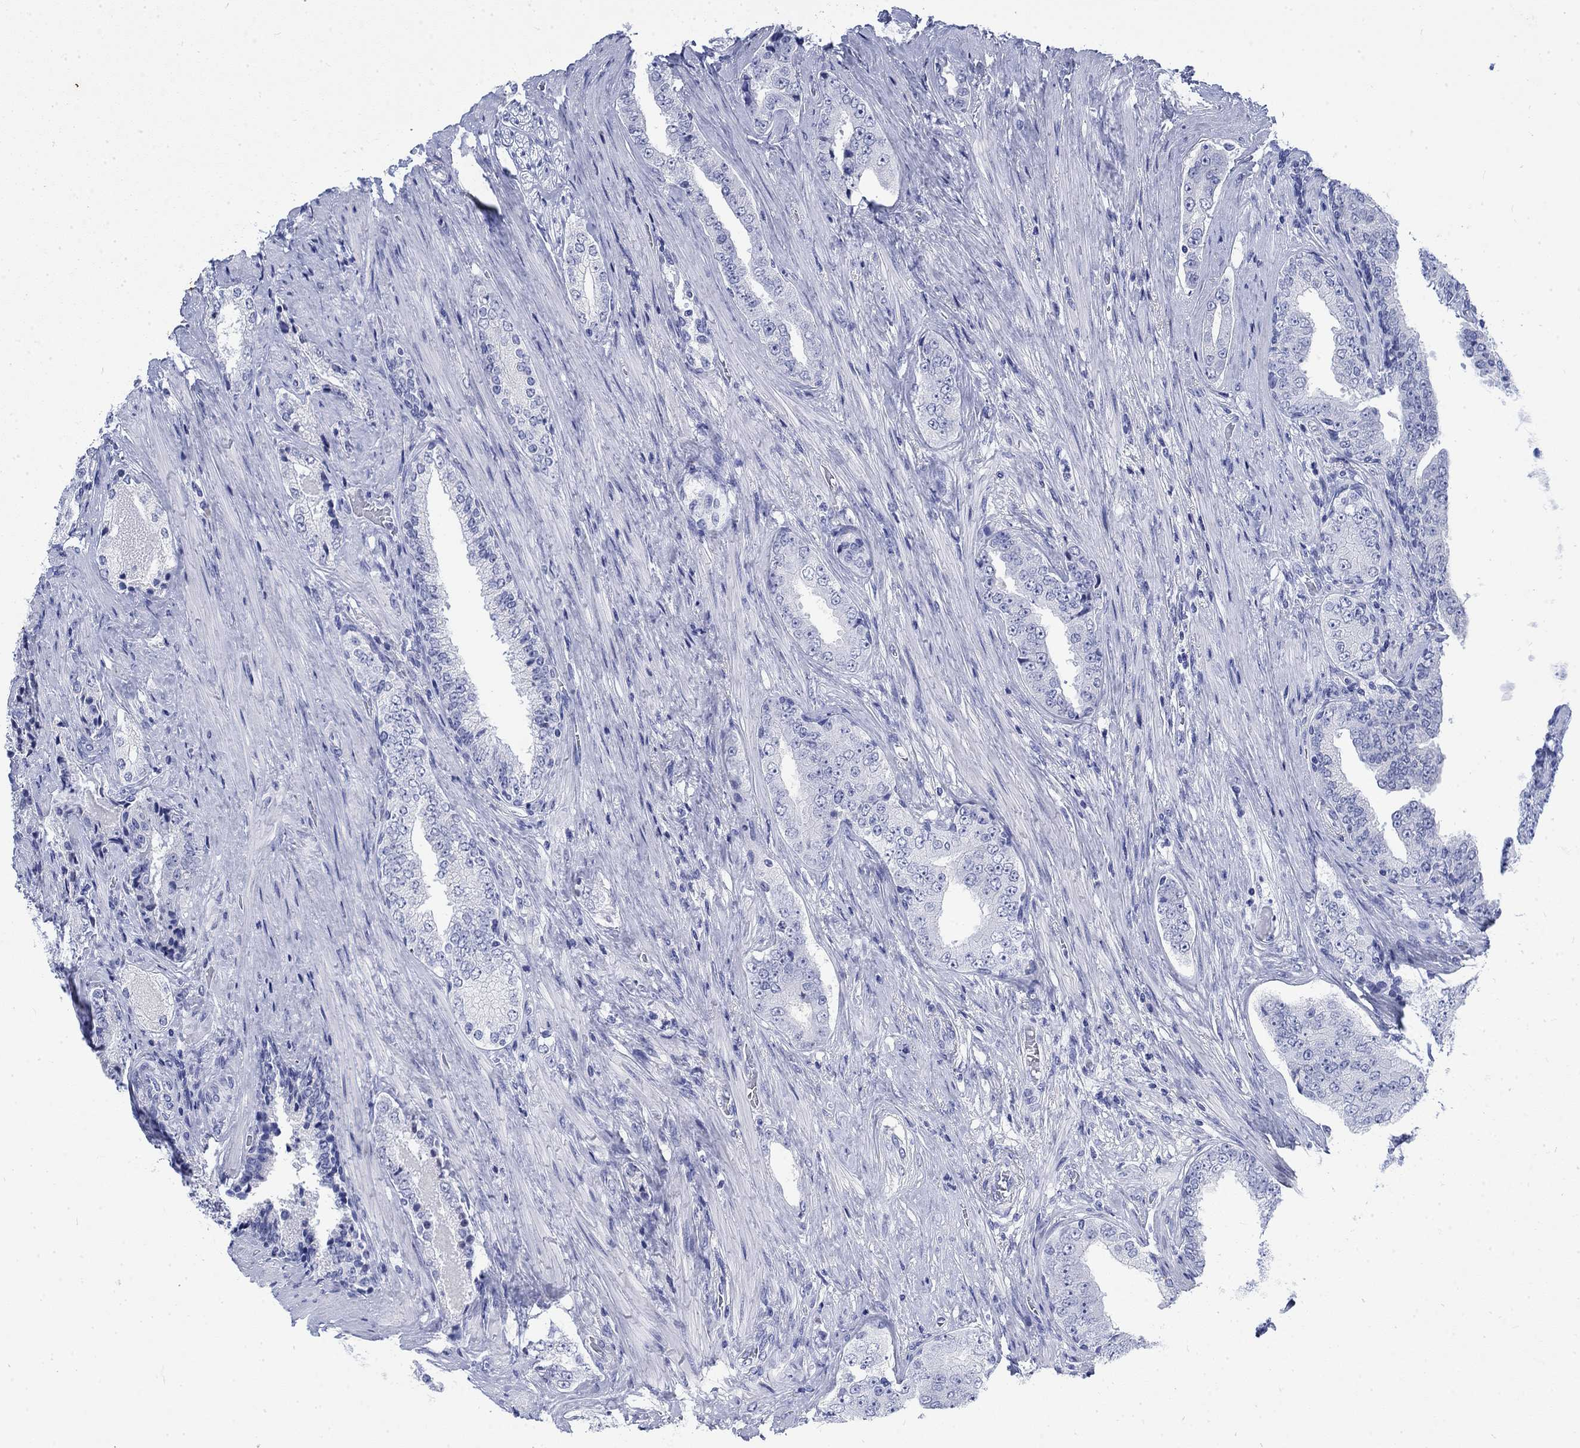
{"staining": {"intensity": "negative", "quantity": "none", "location": "none"}, "tissue": "prostate cancer", "cell_type": "Tumor cells", "image_type": "cancer", "snomed": [{"axis": "morphology", "description": "Adenocarcinoma, Low grade"}, {"axis": "topography", "description": "Prostate and seminal vesicle, NOS"}], "caption": "Adenocarcinoma (low-grade) (prostate) stained for a protein using IHC reveals no positivity tumor cells.", "gene": "KRT76", "patient": {"sex": "male", "age": 61}}